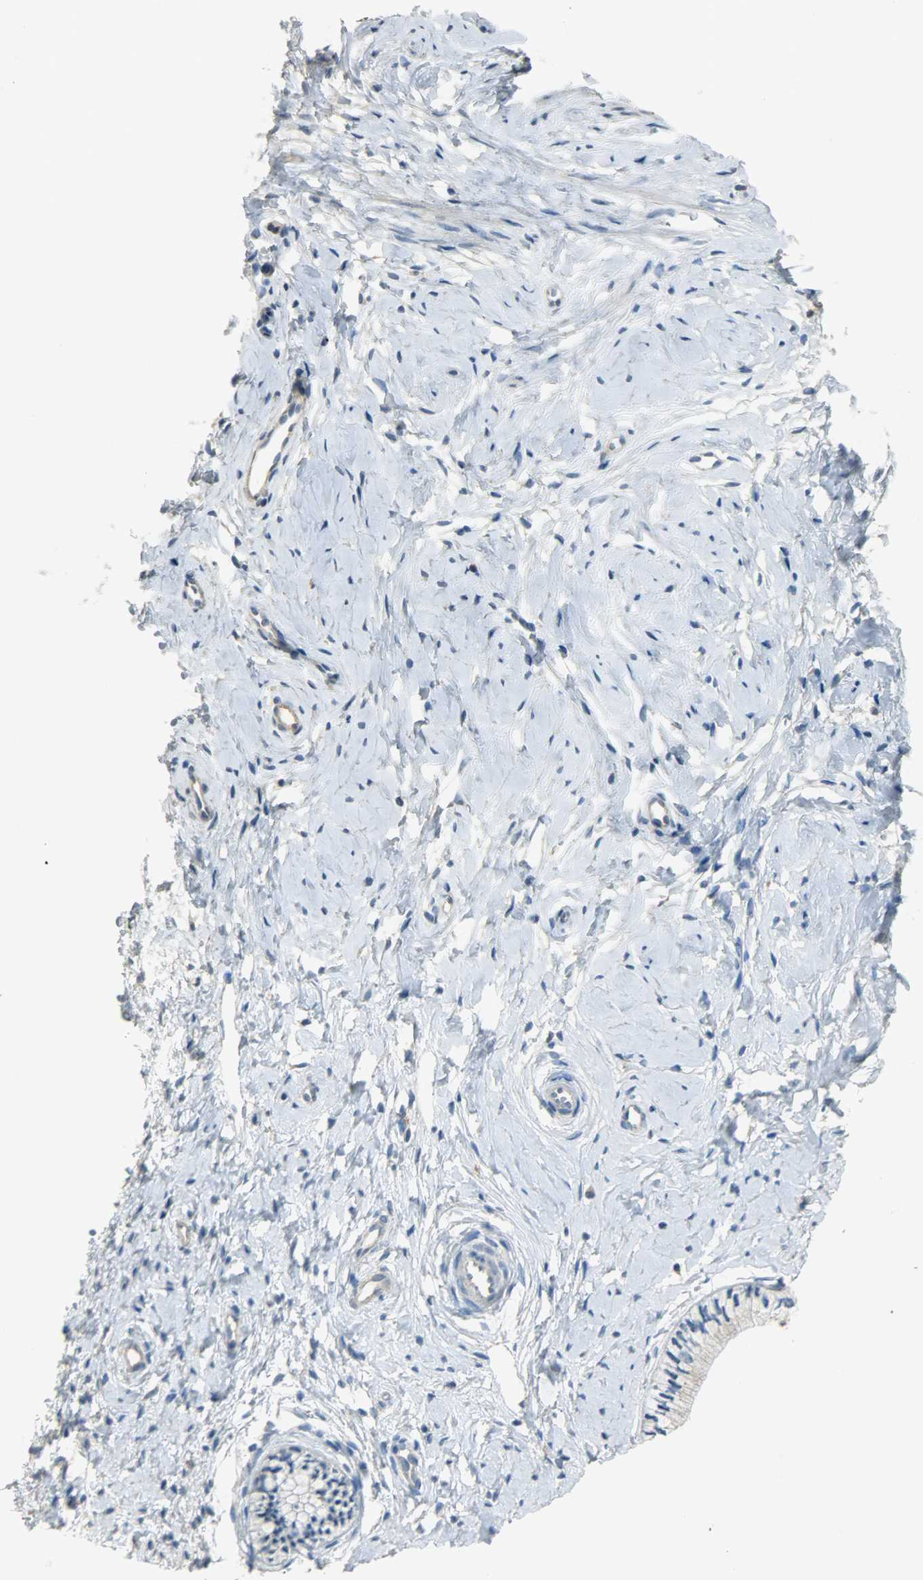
{"staining": {"intensity": "weak", "quantity": ">75%", "location": "cytoplasmic/membranous"}, "tissue": "cervix", "cell_type": "Glandular cells", "image_type": "normal", "snomed": [{"axis": "morphology", "description": "Normal tissue, NOS"}, {"axis": "topography", "description": "Cervix"}], "caption": "Immunohistochemical staining of benign cervix shows low levels of weak cytoplasmic/membranous staining in about >75% of glandular cells.", "gene": "TPX2", "patient": {"sex": "female", "age": 46}}